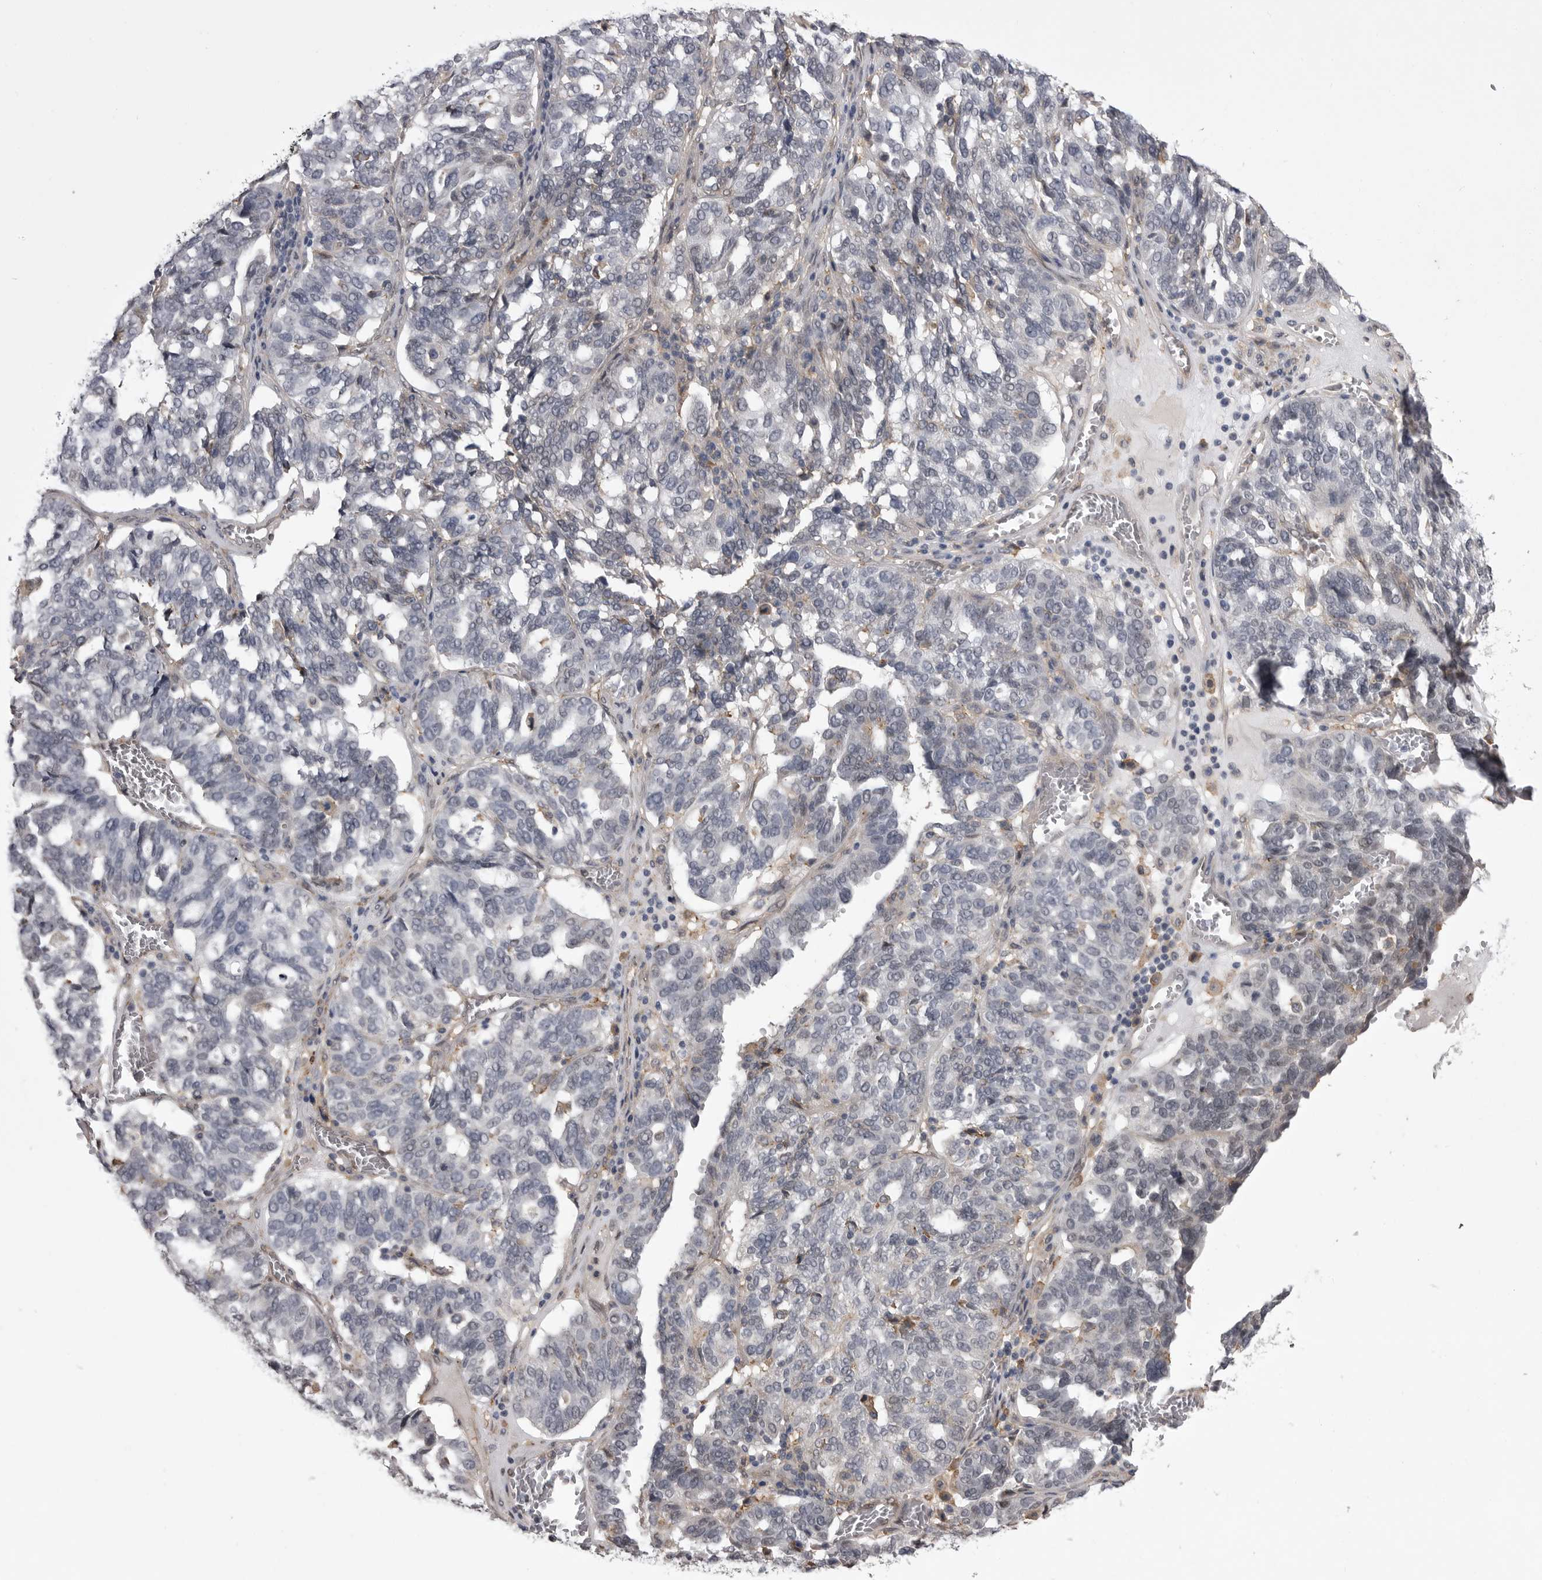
{"staining": {"intensity": "negative", "quantity": "none", "location": "none"}, "tissue": "ovarian cancer", "cell_type": "Tumor cells", "image_type": "cancer", "snomed": [{"axis": "morphology", "description": "Cystadenocarcinoma, serous, NOS"}, {"axis": "topography", "description": "Ovary"}], "caption": "High power microscopy image of an immunohistochemistry micrograph of ovarian cancer (serous cystadenocarcinoma), revealing no significant staining in tumor cells.", "gene": "ABL1", "patient": {"sex": "female", "age": 59}}